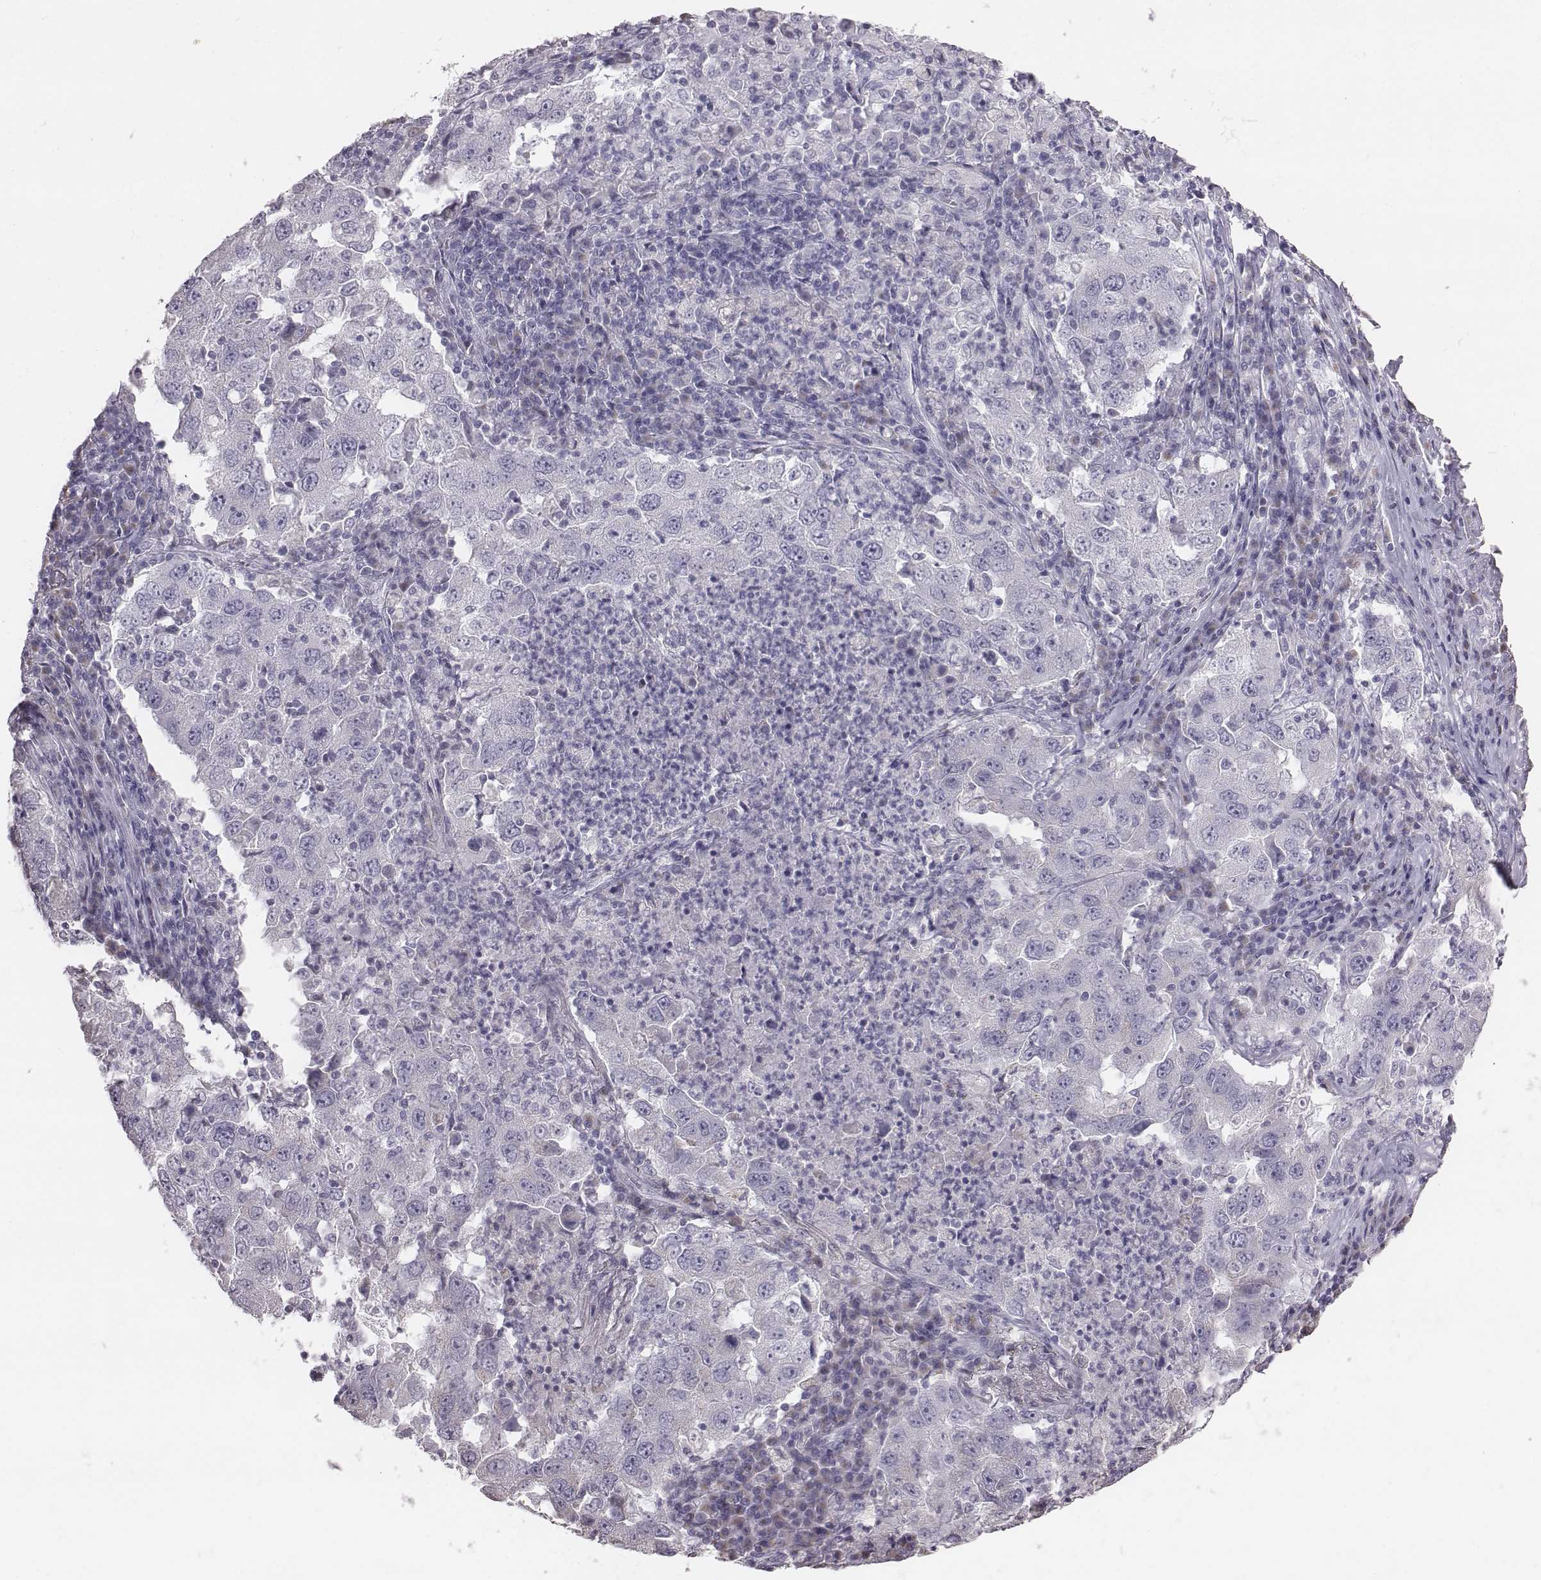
{"staining": {"intensity": "negative", "quantity": "none", "location": "none"}, "tissue": "lung cancer", "cell_type": "Tumor cells", "image_type": "cancer", "snomed": [{"axis": "morphology", "description": "Adenocarcinoma, NOS"}, {"axis": "topography", "description": "Lung"}], "caption": "This is a histopathology image of immunohistochemistry (IHC) staining of lung adenocarcinoma, which shows no expression in tumor cells. The staining is performed using DAB (3,3'-diaminobenzidine) brown chromogen with nuclei counter-stained in using hematoxylin.", "gene": "C6orf58", "patient": {"sex": "male", "age": 73}}